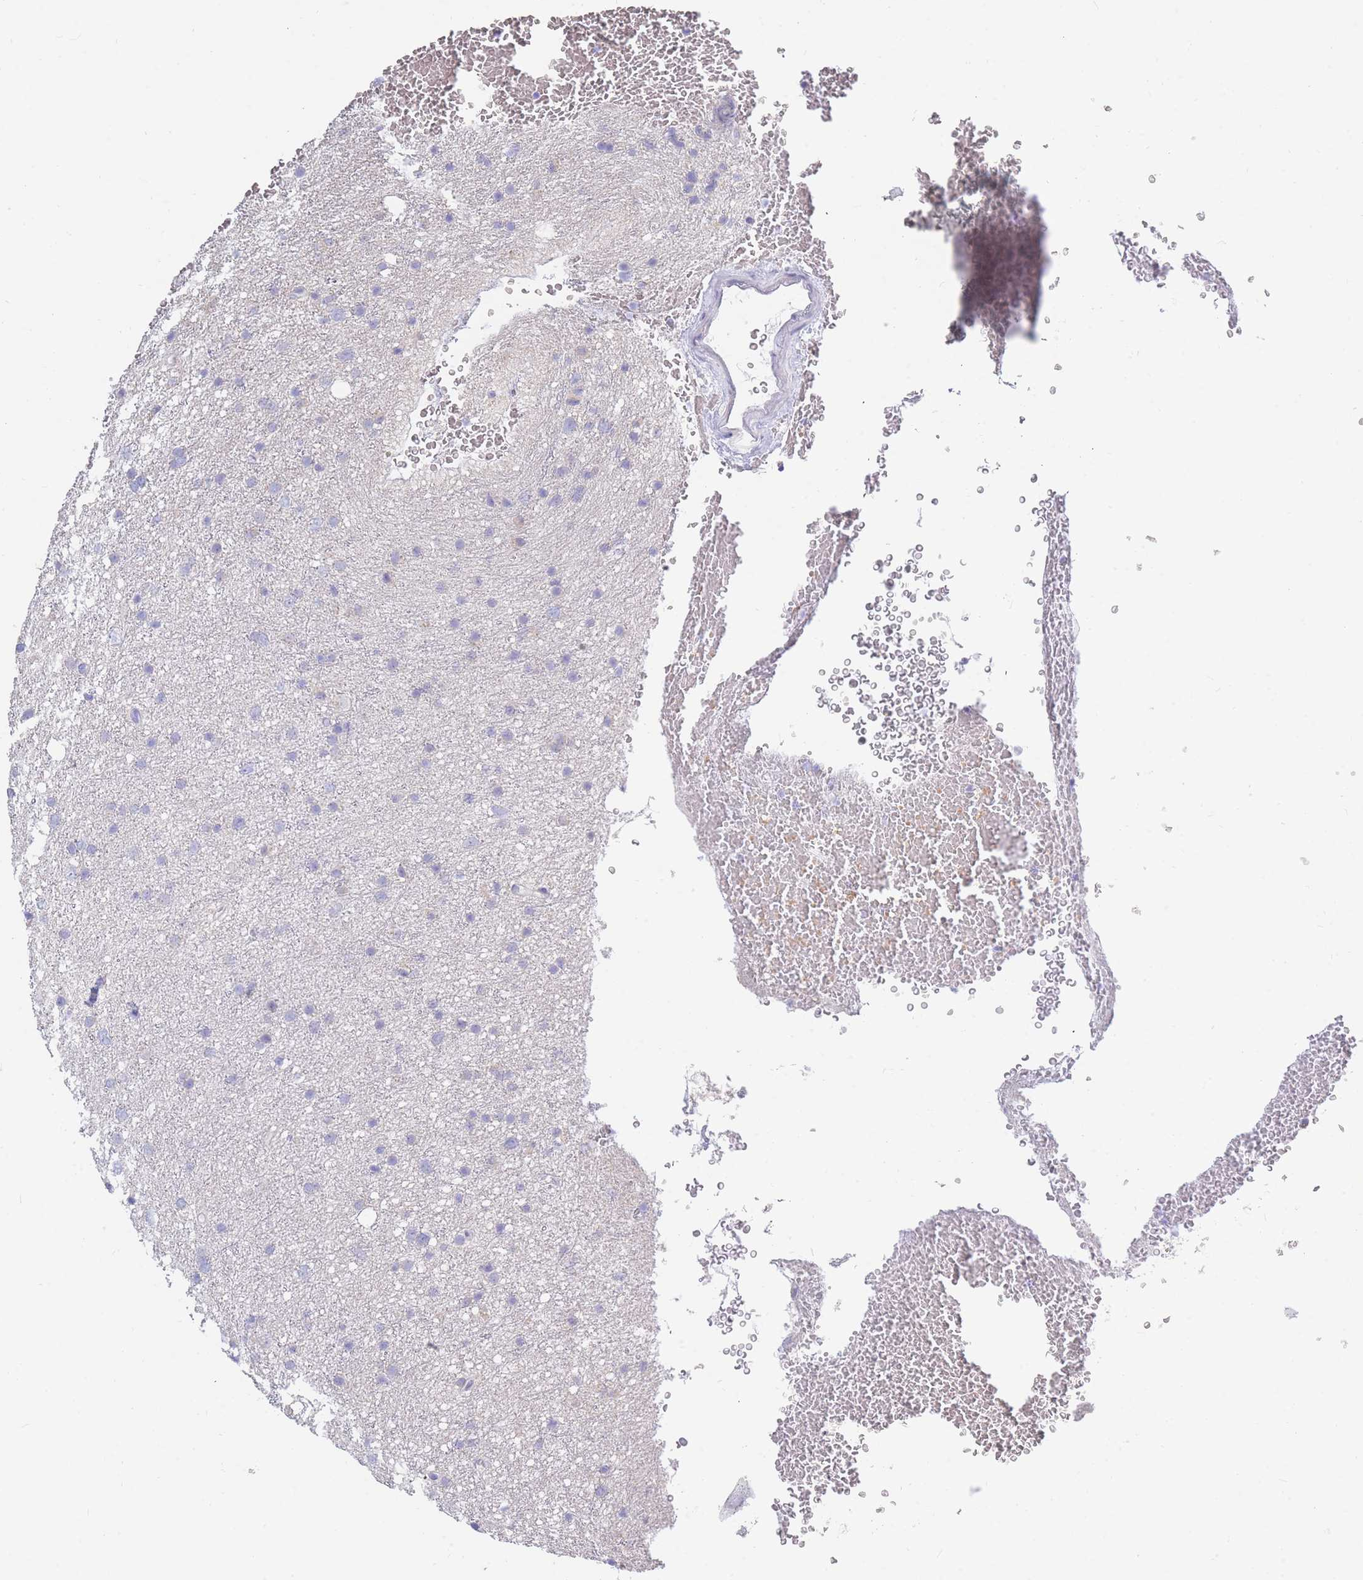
{"staining": {"intensity": "negative", "quantity": "none", "location": "none"}, "tissue": "glioma", "cell_type": "Tumor cells", "image_type": "cancer", "snomed": [{"axis": "morphology", "description": "Glioma, malignant, Low grade"}, {"axis": "topography", "description": "Cerebral cortex"}], "caption": "DAB immunohistochemical staining of glioma exhibits no significant expression in tumor cells. (Brightfield microscopy of DAB immunohistochemistry at high magnification).", "gene": "TPSD1", "patient": {"sex": "female", "age": 39}}